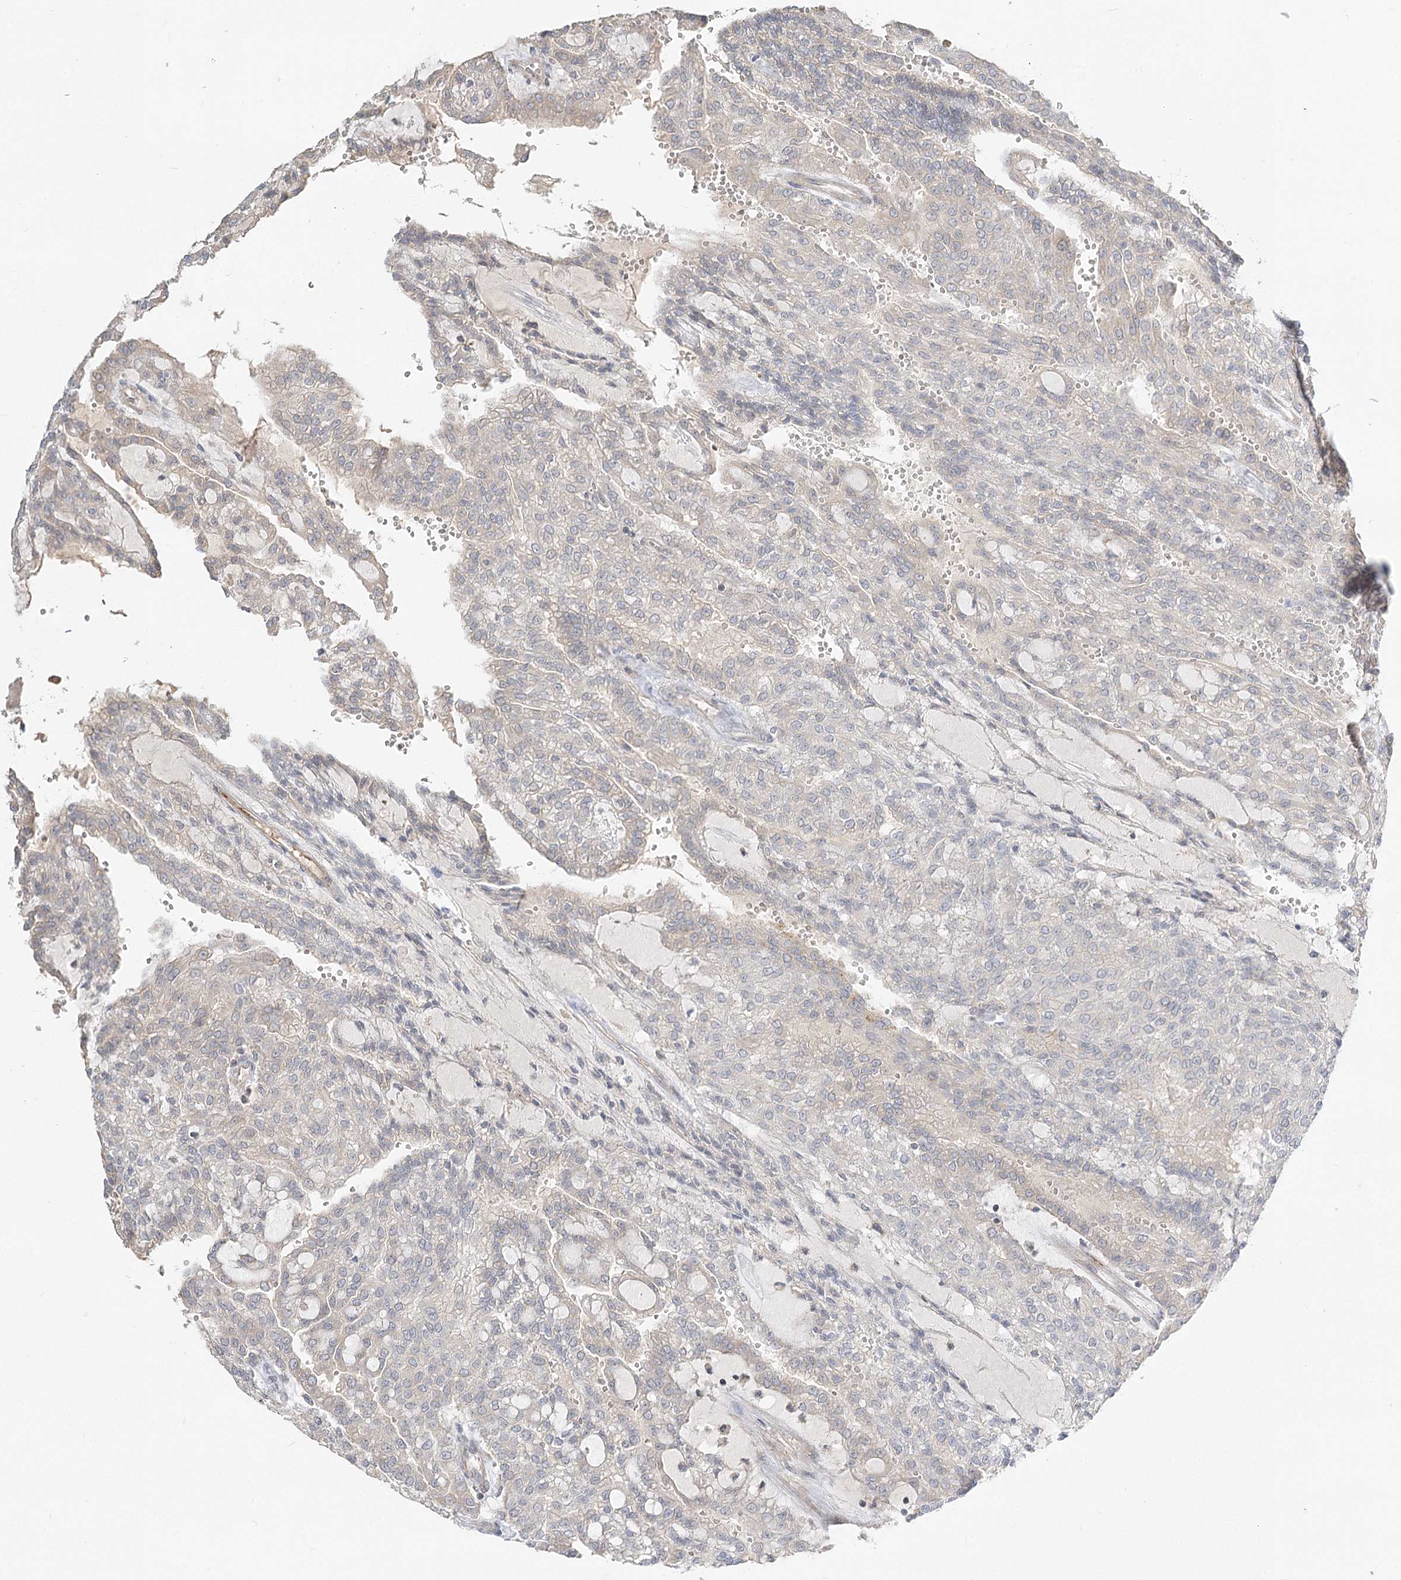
{"staining": {"intensity": "negative", "quantity": "none", "location": "none"}, "tissue": "renal cancer", "cell_type": "Tumor cells", "image_type": "cancer", "snomed": [{"axis": "morphology", "description": "Adenocarcinoma, NOS"}, {"axis": "topography", "description": "Kidney"}], "caption": "The photomicrograph exhibits no staining of tumor cells in renal cancer.", "gene": "GUCY2C", "patient": {"sex": "male", "age": 63}}